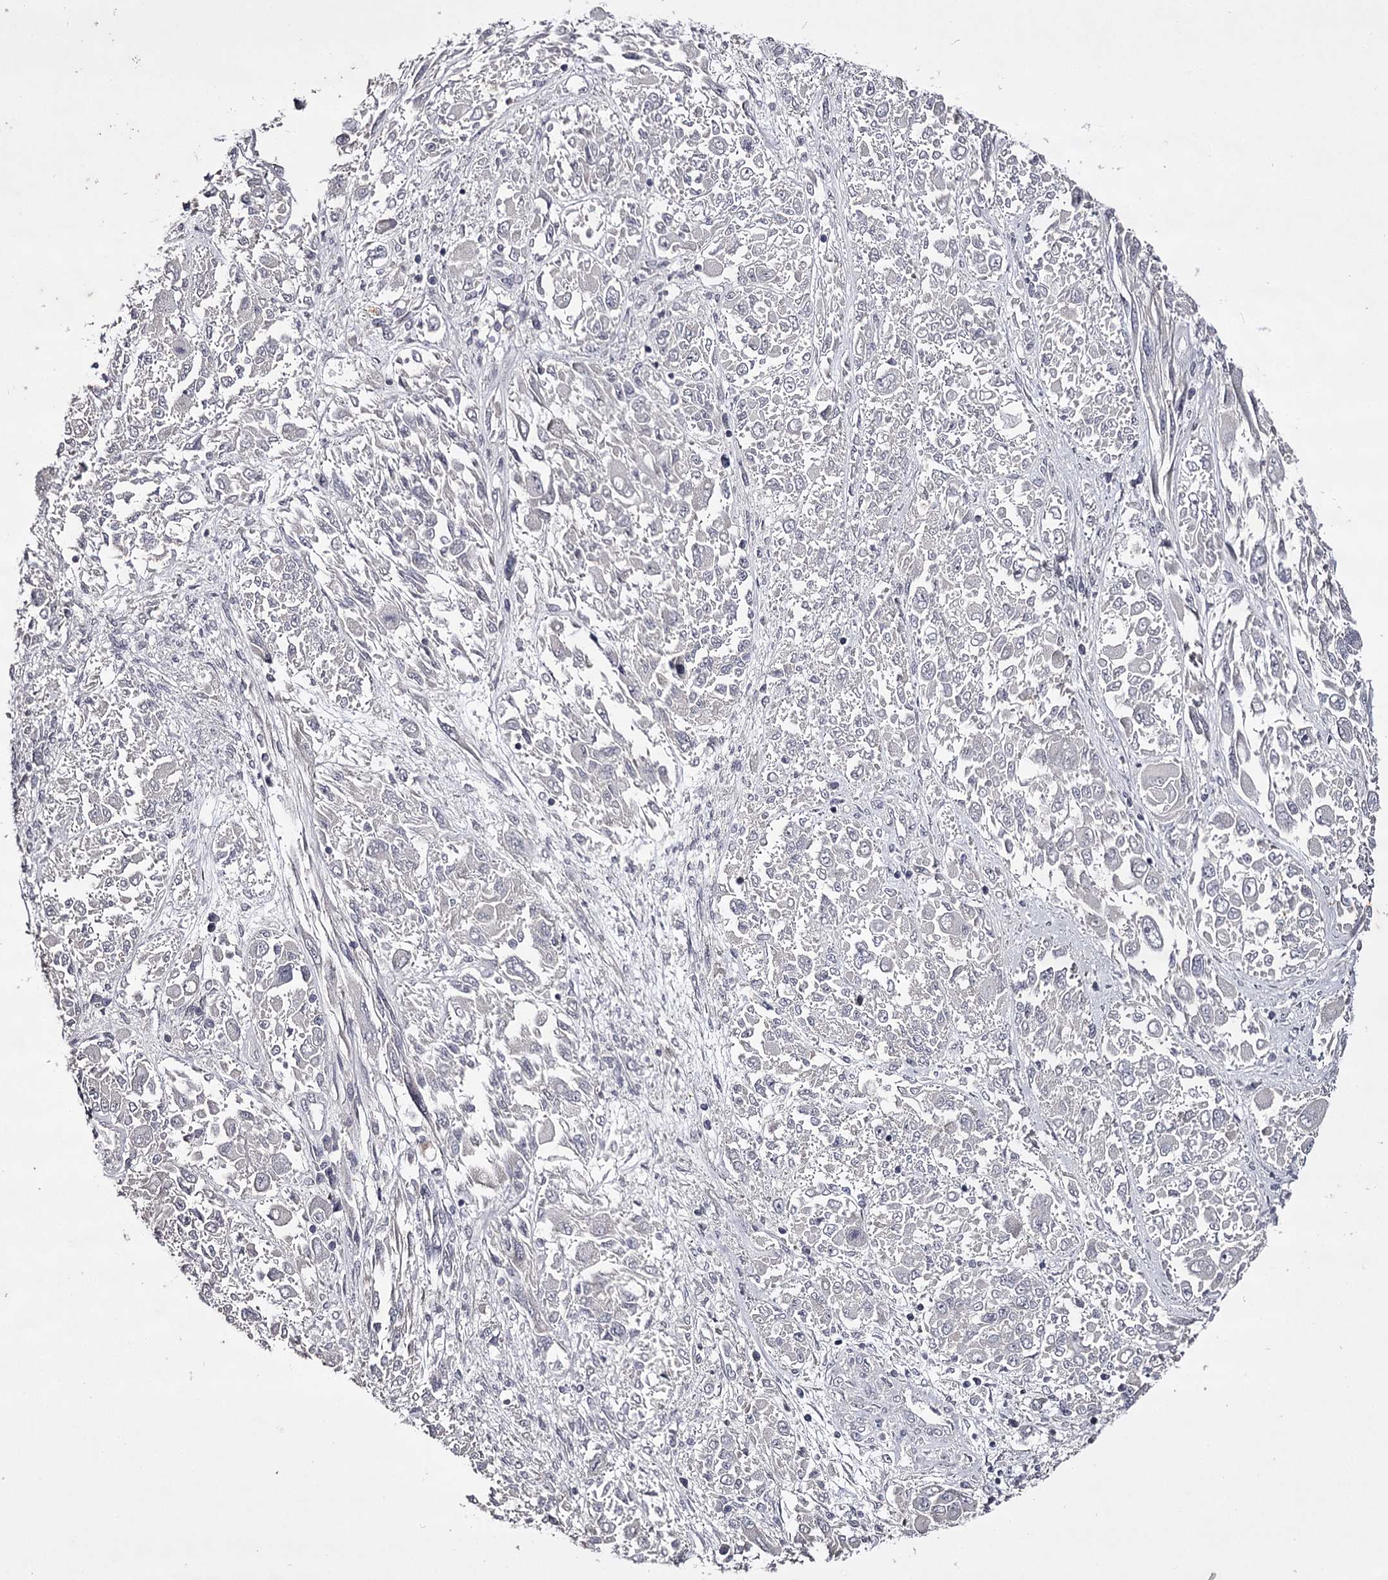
{"staining": {"intensity": "negative", "quantity": "none", "location": "none"}, "tissue": "melanoma", "cell_type": "Tumor cells", "image_type": "cancer", "snomed": [{"axis": "morphology", "description": "Malignant melanoma, NOS"}, {"axis": "topography", "description": "Skin"}], "caption": "This is an immunohistochemistry (IHC) histopathology image of human melanoma. There is no staining in tumor cells.", "gene": "PRM2", "patient": {"sex": "female", "age": 91}}